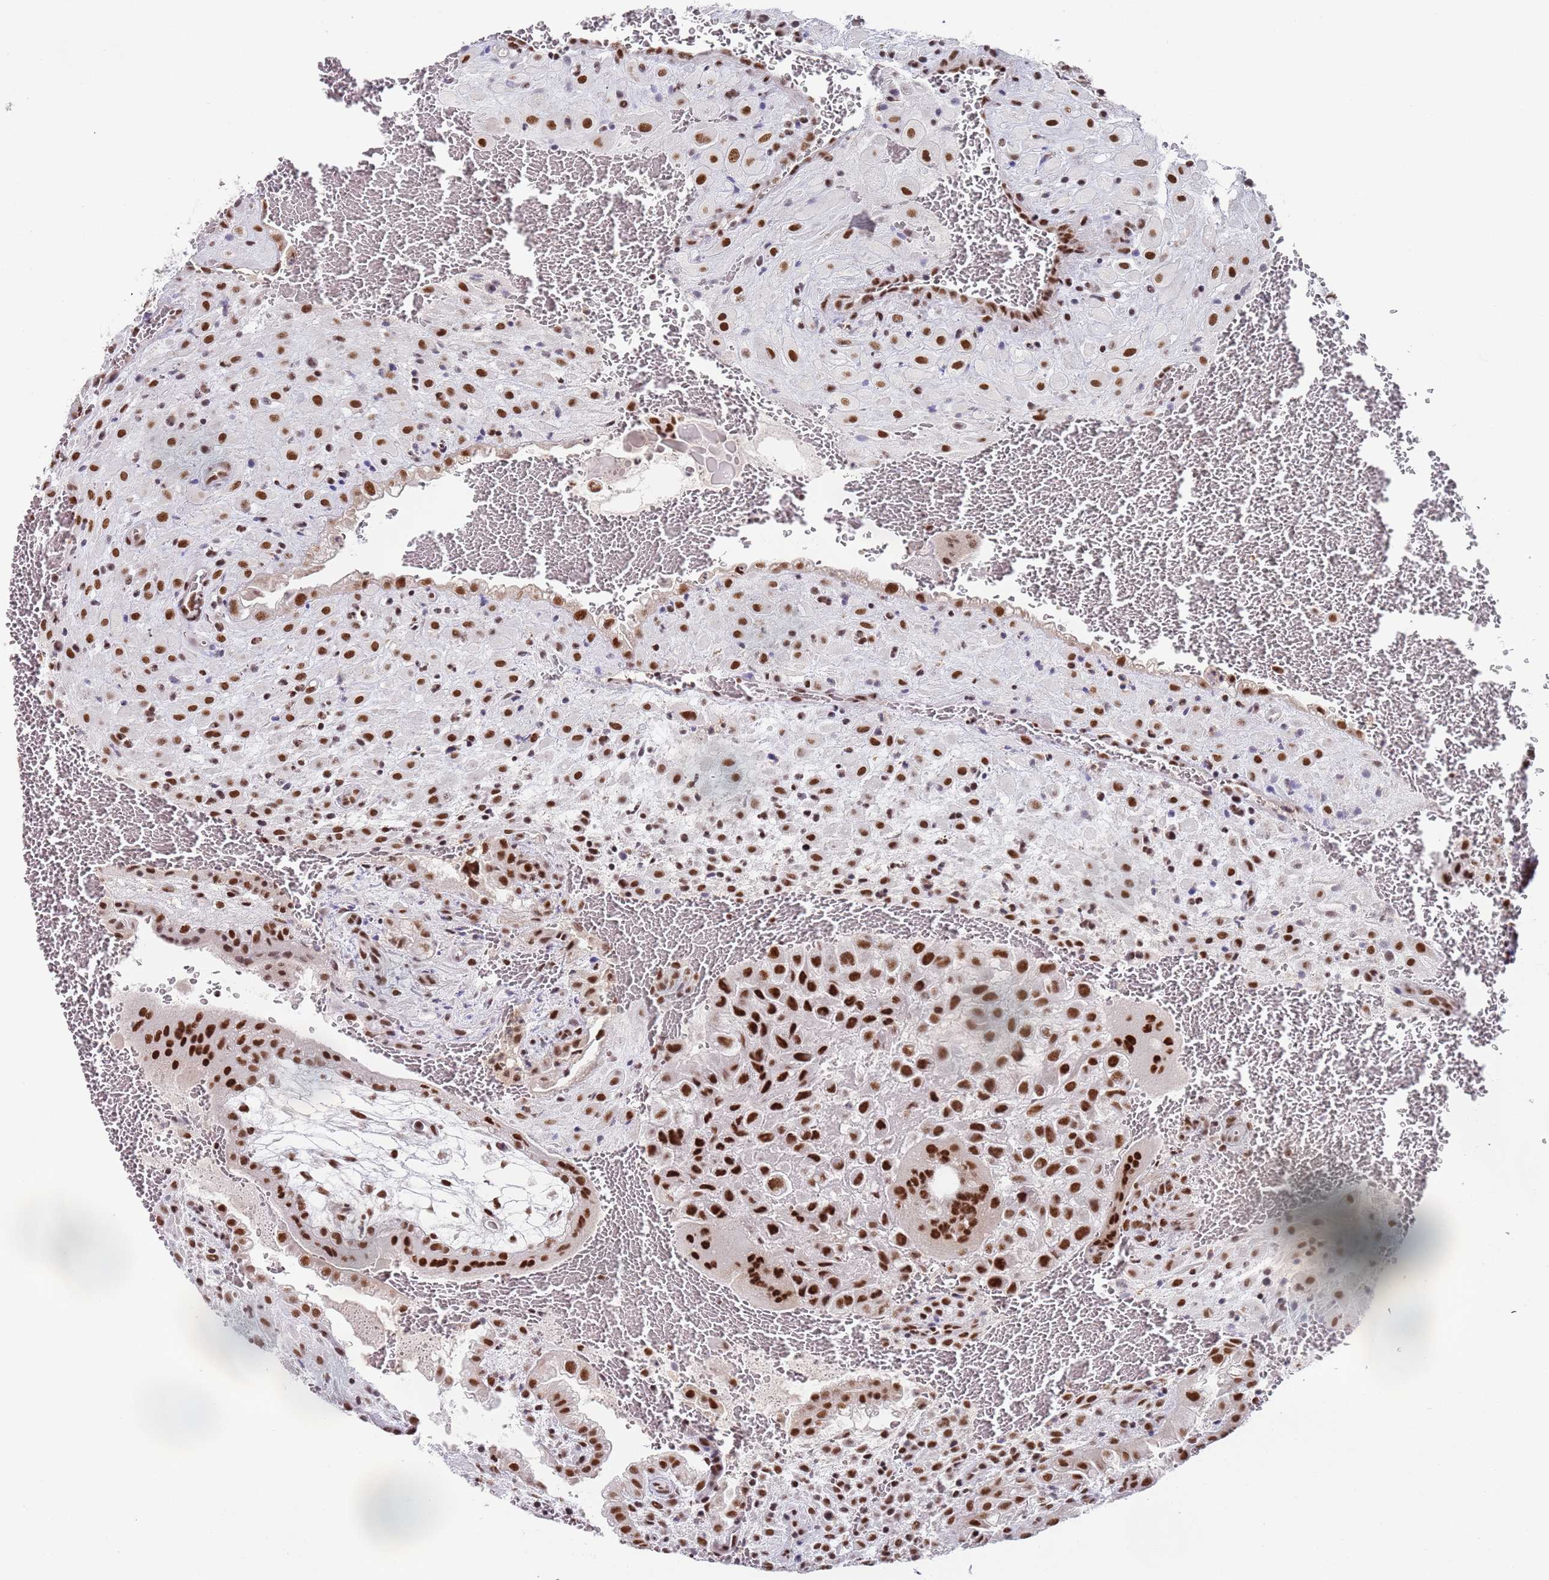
{"staining": {"intensity": "strong", "quantity": ">75%", "location": "nuclear"}, "tissue": "placenta", "cell_type": "Decidual cells", "image_type": "normal", "snomed": [{"axis": "morphology", "description": "Normal tissue, NOS"}, {"axis": "topography", "description": "Placenta"}], "caption": "Immunohistochemistry (IHC) image of normal placenta: placenta stained using IHC reveals high levels of strong protein expression localized specifically in the nuclear of decidual cells, appearing as a nuclear brown color.", "gene": "AKAP8L", "patient": {"sex": "female", "age": 35}}